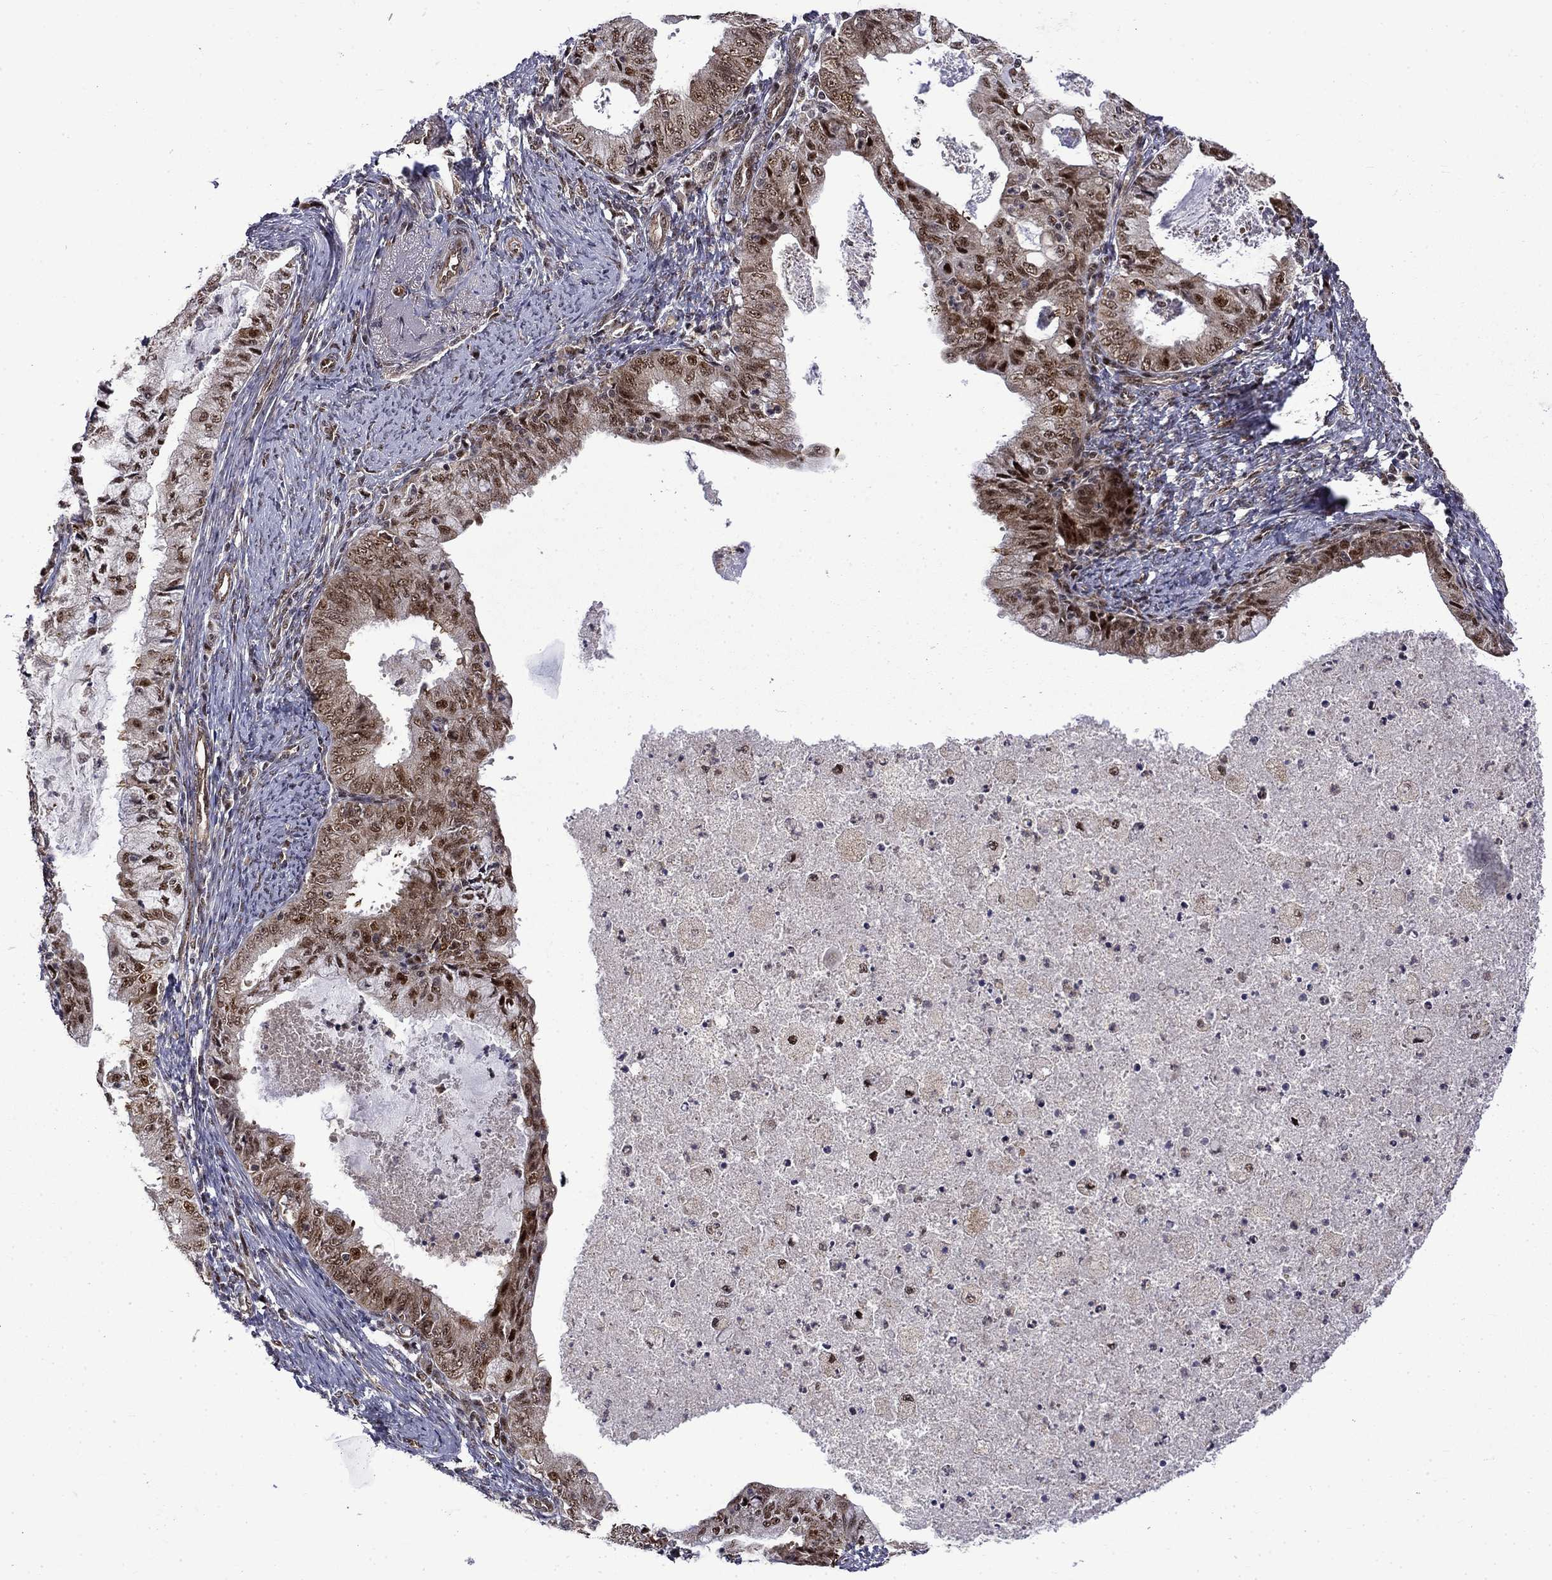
{"staining": {"intensity": "moderate", "quantity": ">75%", "location": "nuclear"}, "tissue": "endometrial cancer", "cell_type": "Tumor cells", "image_type": "cancer", "snomed": [{"axis": "morphology", "description": "Adenocarcinoma, NOS"}, {"axis": "topography", "description": "Endometrium"}], "caption": "Brown immunohistochemical staining in human endometrial cancer (adenocarcinoma) demonstrates moderate nuclear expression in approximately >75% of tumor cells. Immunohistochemistry (ihc) stains the protein of interest in brown and the nuclei are stained blue.", "gene": "KPNA3", "patient": {"sex": "female", "age": 57}}